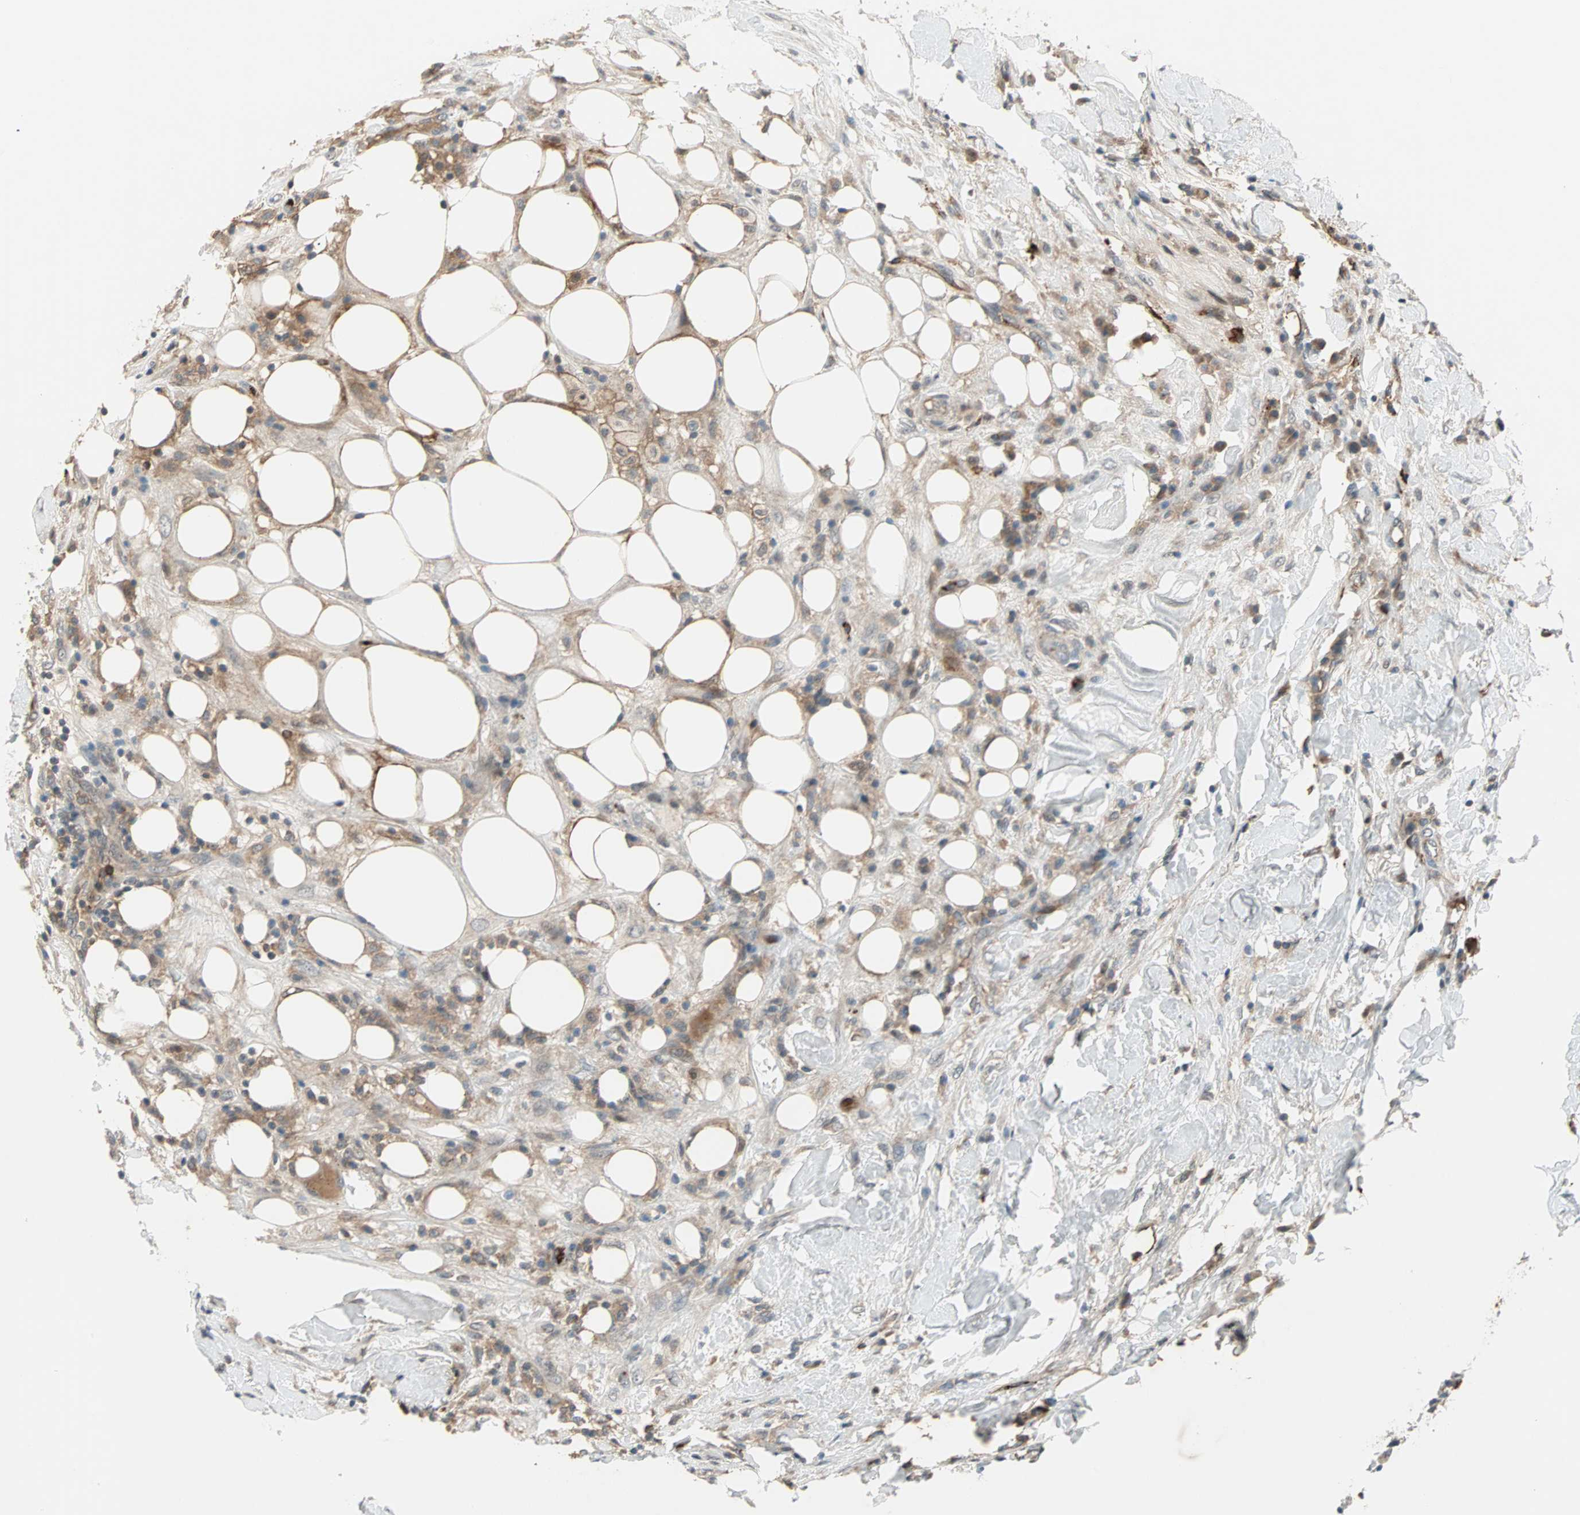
{"staining": {"intensity": "strong", "quantity": "25%-75%", "location": "cytoplasmic/membranous"}, "tissue": "breast cancer", "cell_type": "Tumor cells", "image_type": "cancer", "snomed": [{"axis": "morphology", "description": "Duct carcinoma"}, {"axis": "topography", "description": "Breast"}], "caption": "Protein analysis of breast cancer (infiltrating ductal carcinoma) tissue exhibits strong cytoplasmic/membranous positivity in about 25%-75% of tumor cells.", "gene": "PROS1", "patient": {"sex": "female", "age": 37}}